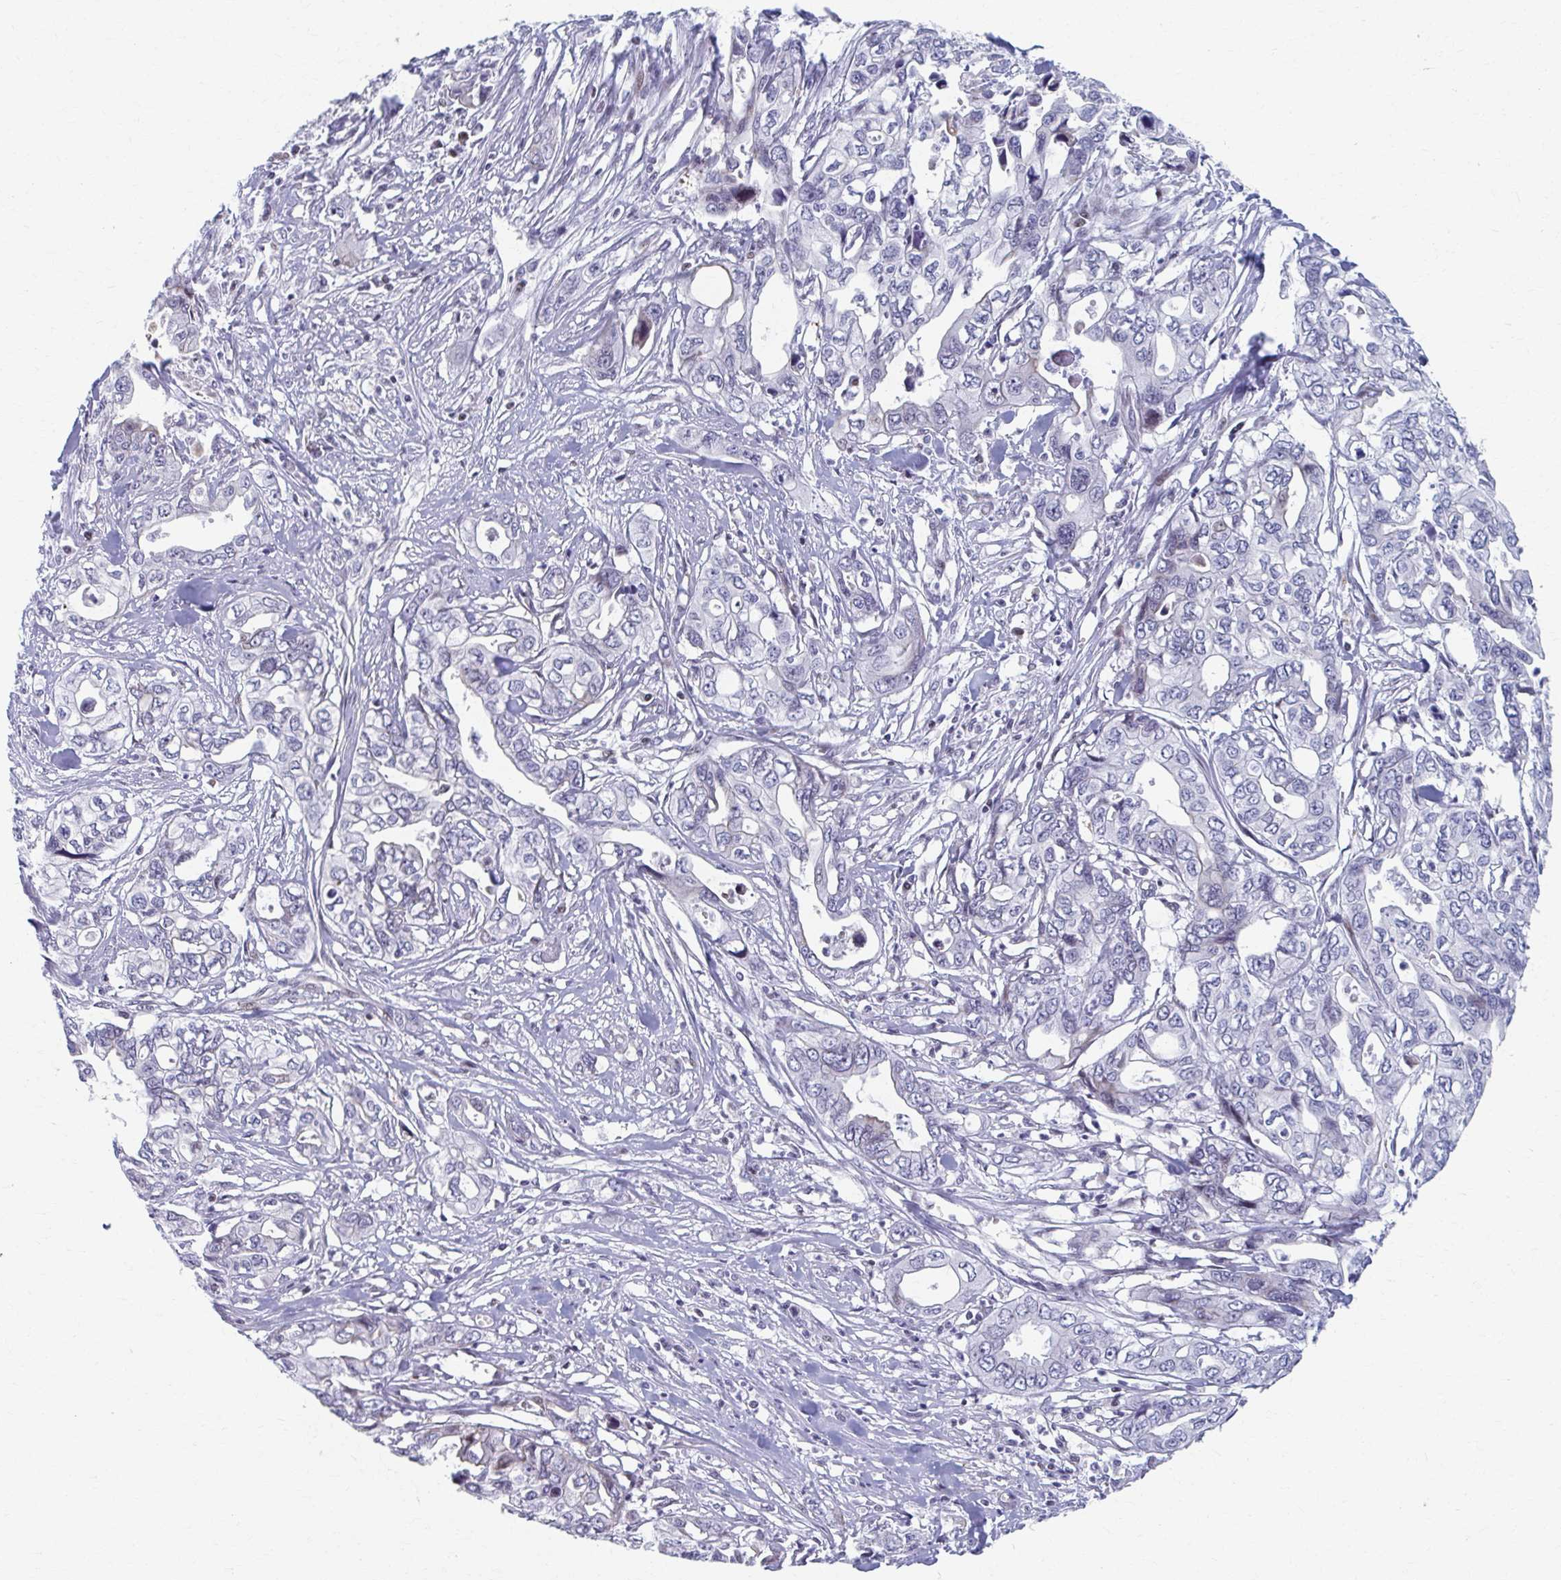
{"staining": {"intensity": "negative", "quantity": "none", "location": "none"}, "tissue": "pancreatic cancer", "cell_type": "Tumor cells", "image_type": "cancer", "snomed": [{"axis": "morphology", "description": "Adenocarcinoma, NOS"}, {"axis": "topography", "description": "Pancreas"}], "caption": "Pancreatic adenocarcinoma stained for a protein using immunohistochemistry (IHC) reveals no expression tumor cells.", "gene": "ABHD16B", "patient": {"sex": "male", "age": 68}}